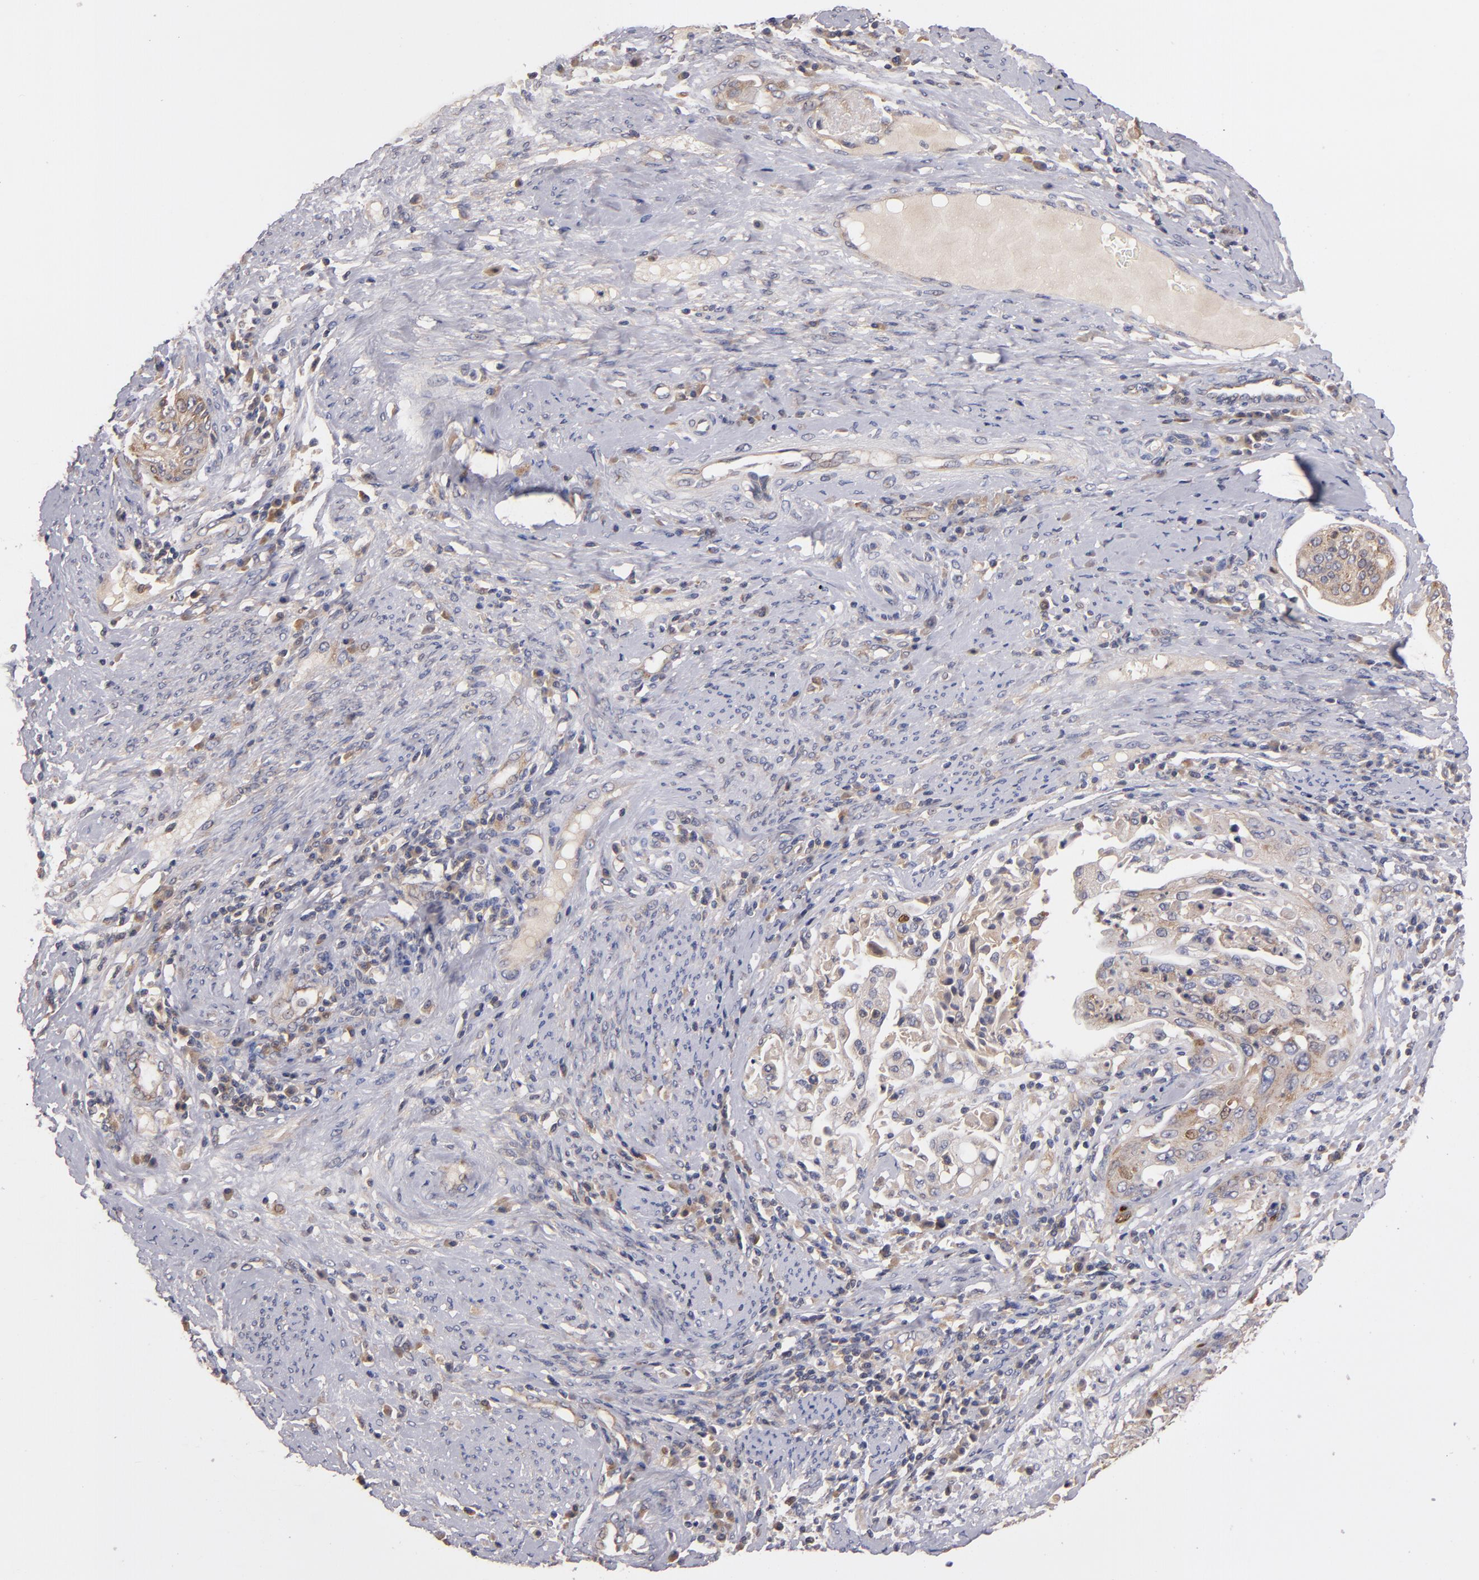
{"staining": {"intensity": "weak", "quantity": "25%-75%", "location": "cytoplasmic/membranous"}, "tissue": "cervical cancer", "cell_type": "Tumor cells", "image_type": "cancer", "snomed": [{"axis": "morphology", "description": "Squamous cell carcinoma, NOS"}, {"axis": "topography", "description": "Cervix"}], "caption": "A histopathology image of human cervical cancer (squamous cell carcinoma) stained for a protein displays weak cytoplasmic/membranous brown staining in tumor cells.", "gene": "UPF3B", "patient": {"sex": "female", "age": 41}}